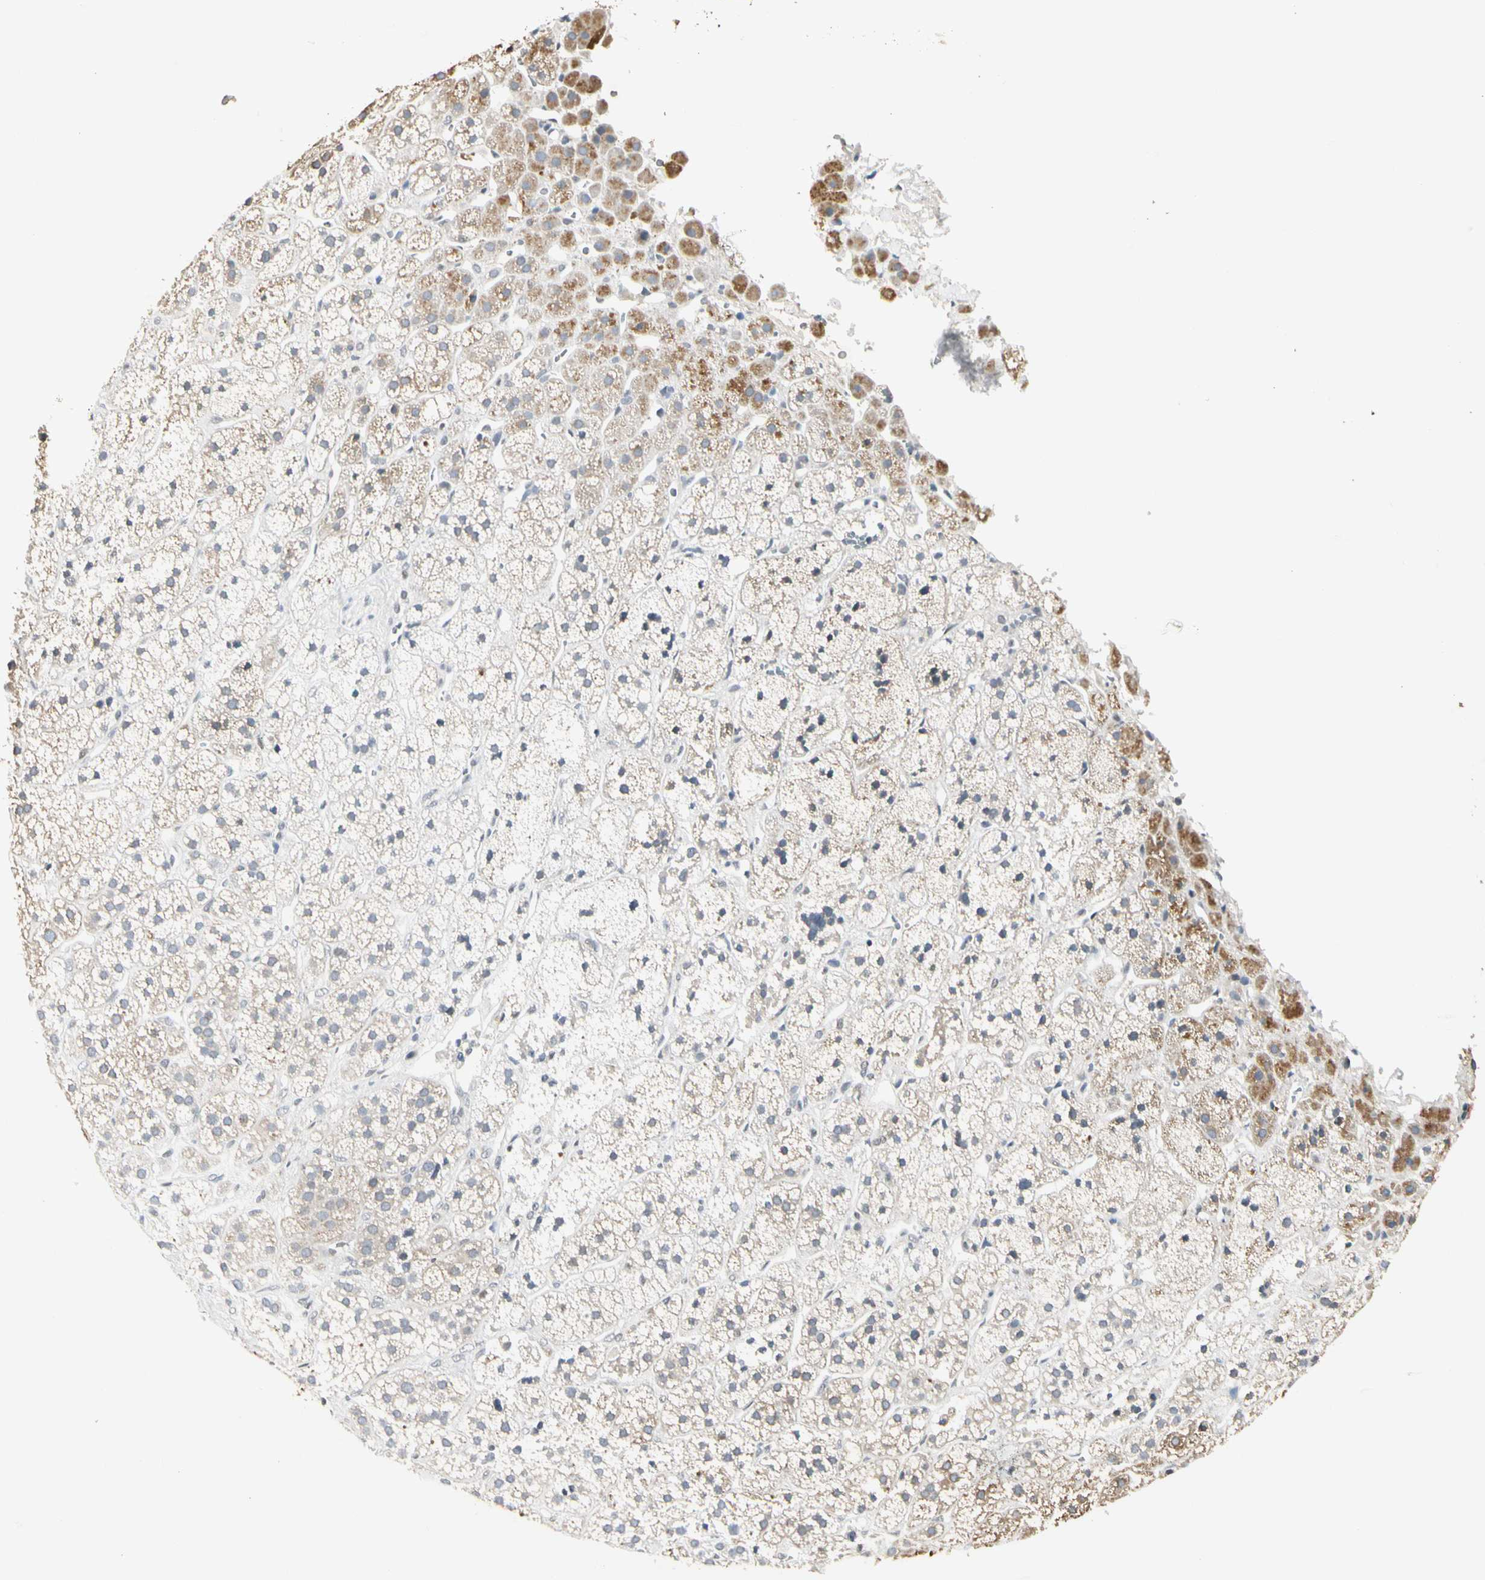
{"staining": {"intensity": "moderate", "quantity": "<25%", "location": "cytoplasmic/membranous"}, "tissue": "adrenal gland", "cell_type": "Glandular cells", "image_type": "normal", "snomed": [{"axis": "morphology", "description": "Normal tissue, NOS"}, {"axis": "topography", "description": "Adrenal gland"}], "caption": "The histopathology image shows a brown stain indicating the presence of a protein in the cytoplasmic/membranous of glandular cells in adrenal gland.", "gene": "GREM1", "patient": {"sex": "male", "age": 56}}